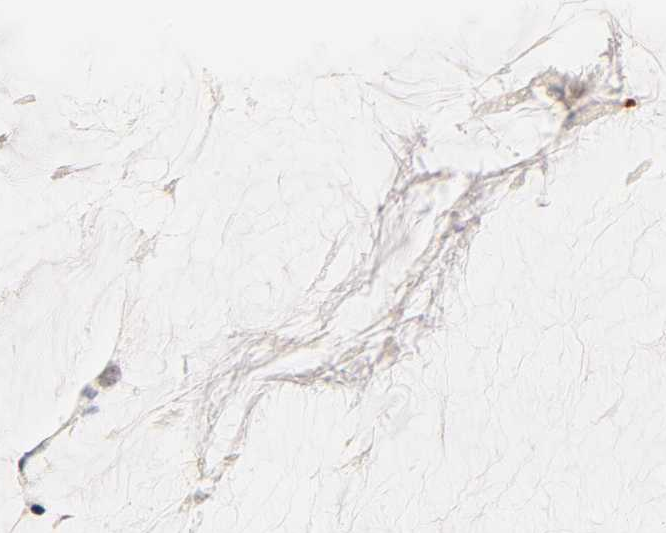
{"staining": {"intensity": "weak", "quantity": "<25%", "location": "nuclear"}, "tissue": "ovarian cancer", "cell_type": "Tumor cells", "image_type": "cancer", "snomed": [{"axis": "morphology", "description": "Cystadenocarcinoma, mucinous, NOS"}, {"axis": "topography", "description": "Ovary"}], "caption": "DAB immunohistochemical staining of human mucinous cystadenocarcinoma (ovarian) displays no significant positivity in tumor cells.", "gene": "MNAT1", "patient": {"sex": "female", "age": 39}}